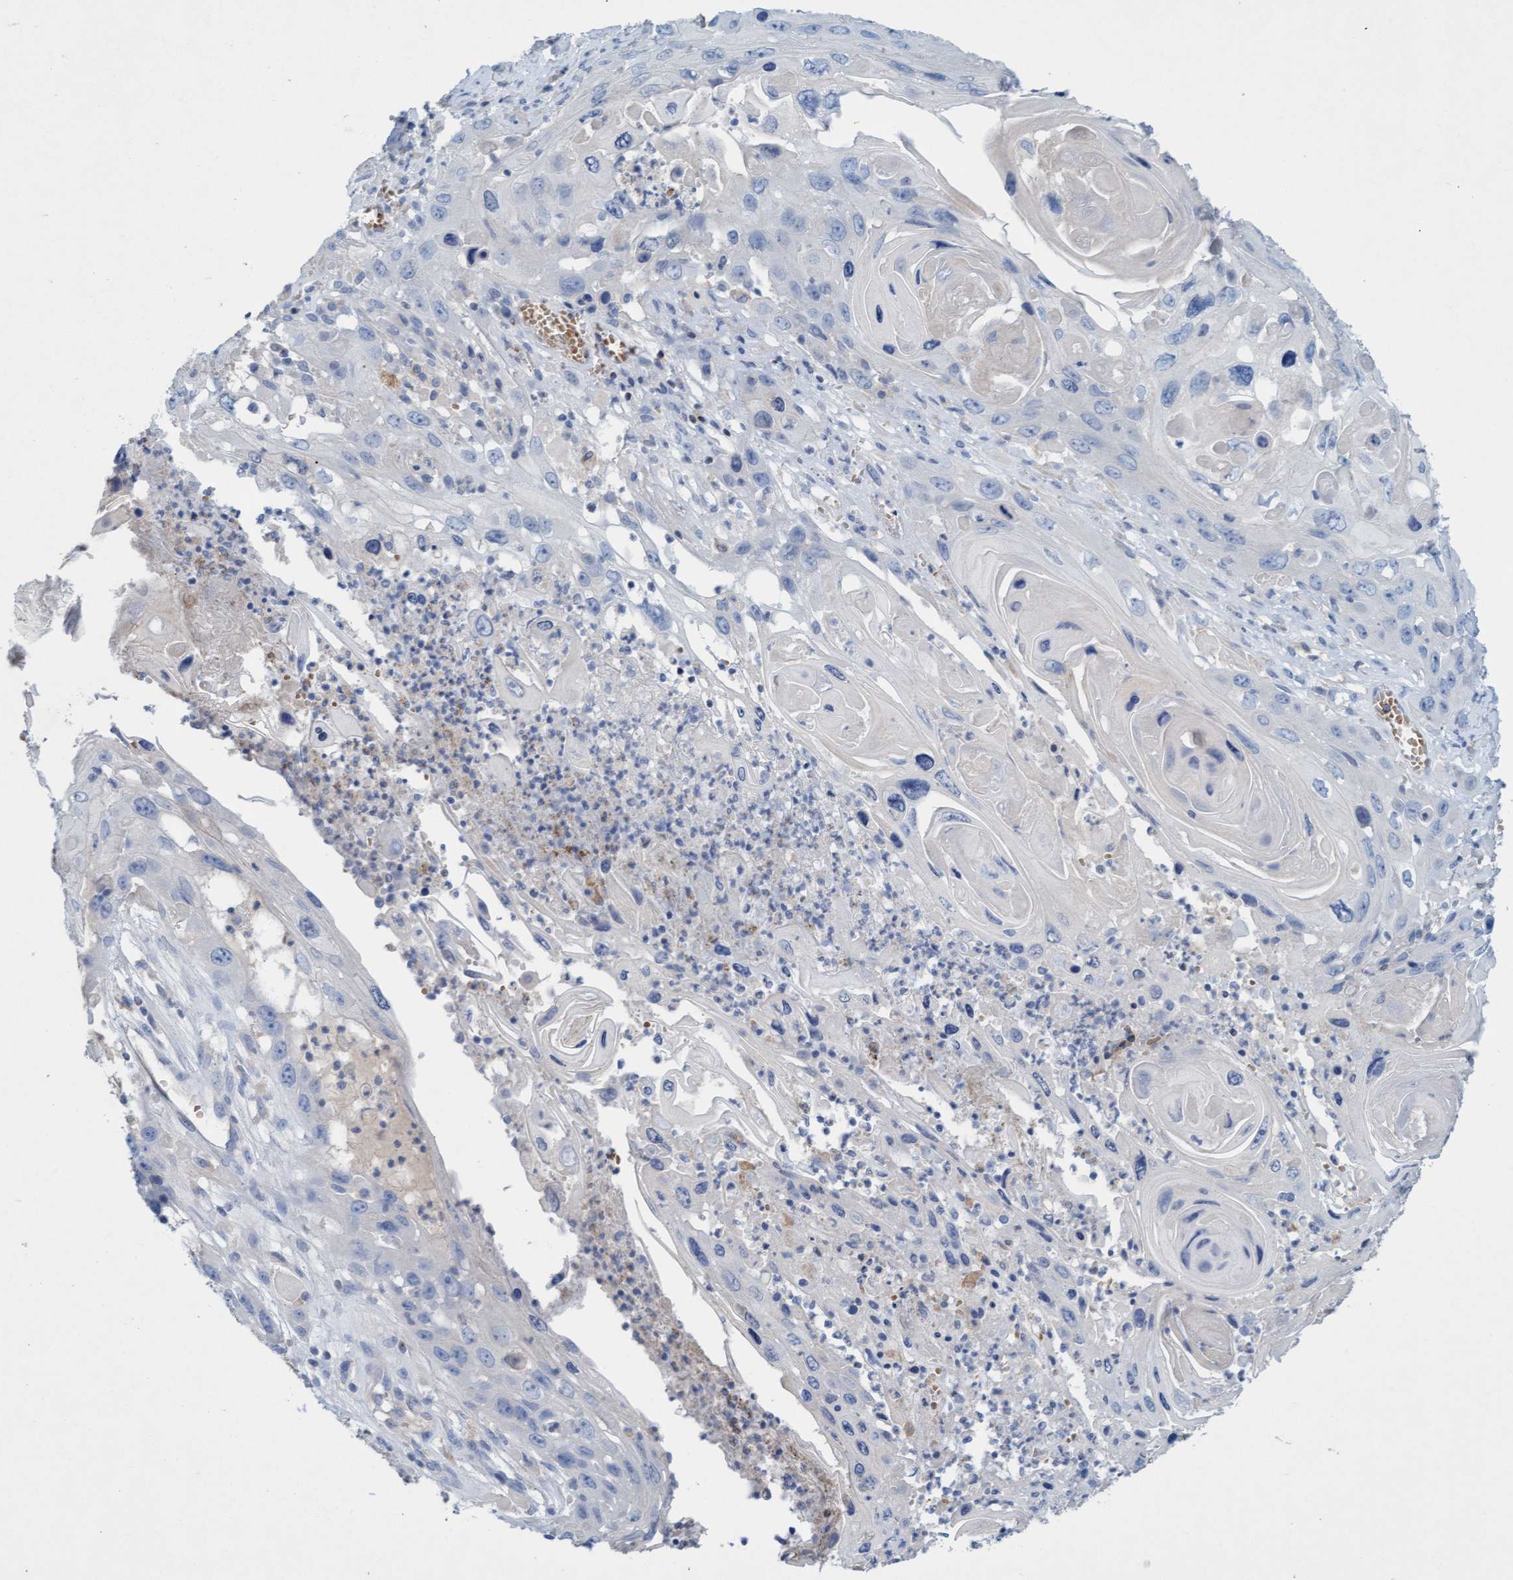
{"staining": {"intensity": "negative", "quantity": "none", "location": "none"}, "tissue": "skin cancer", "cell_type": "Tumor cells", "image_type": "cancer", "snomed": [{"axis": "morphology", "description": "Squamous cell carcinoma, NOS"}, {"axis": "topography", "description": "Skin"}], "caption": "A micrograph of squamous cell carcinoma (skin) stained for a protein reveals no brown staining in tumor cells. (DAB IHC, high magnification).", "gene": "SIGIRR", "patient": {"sex": "male", "age": 55}}